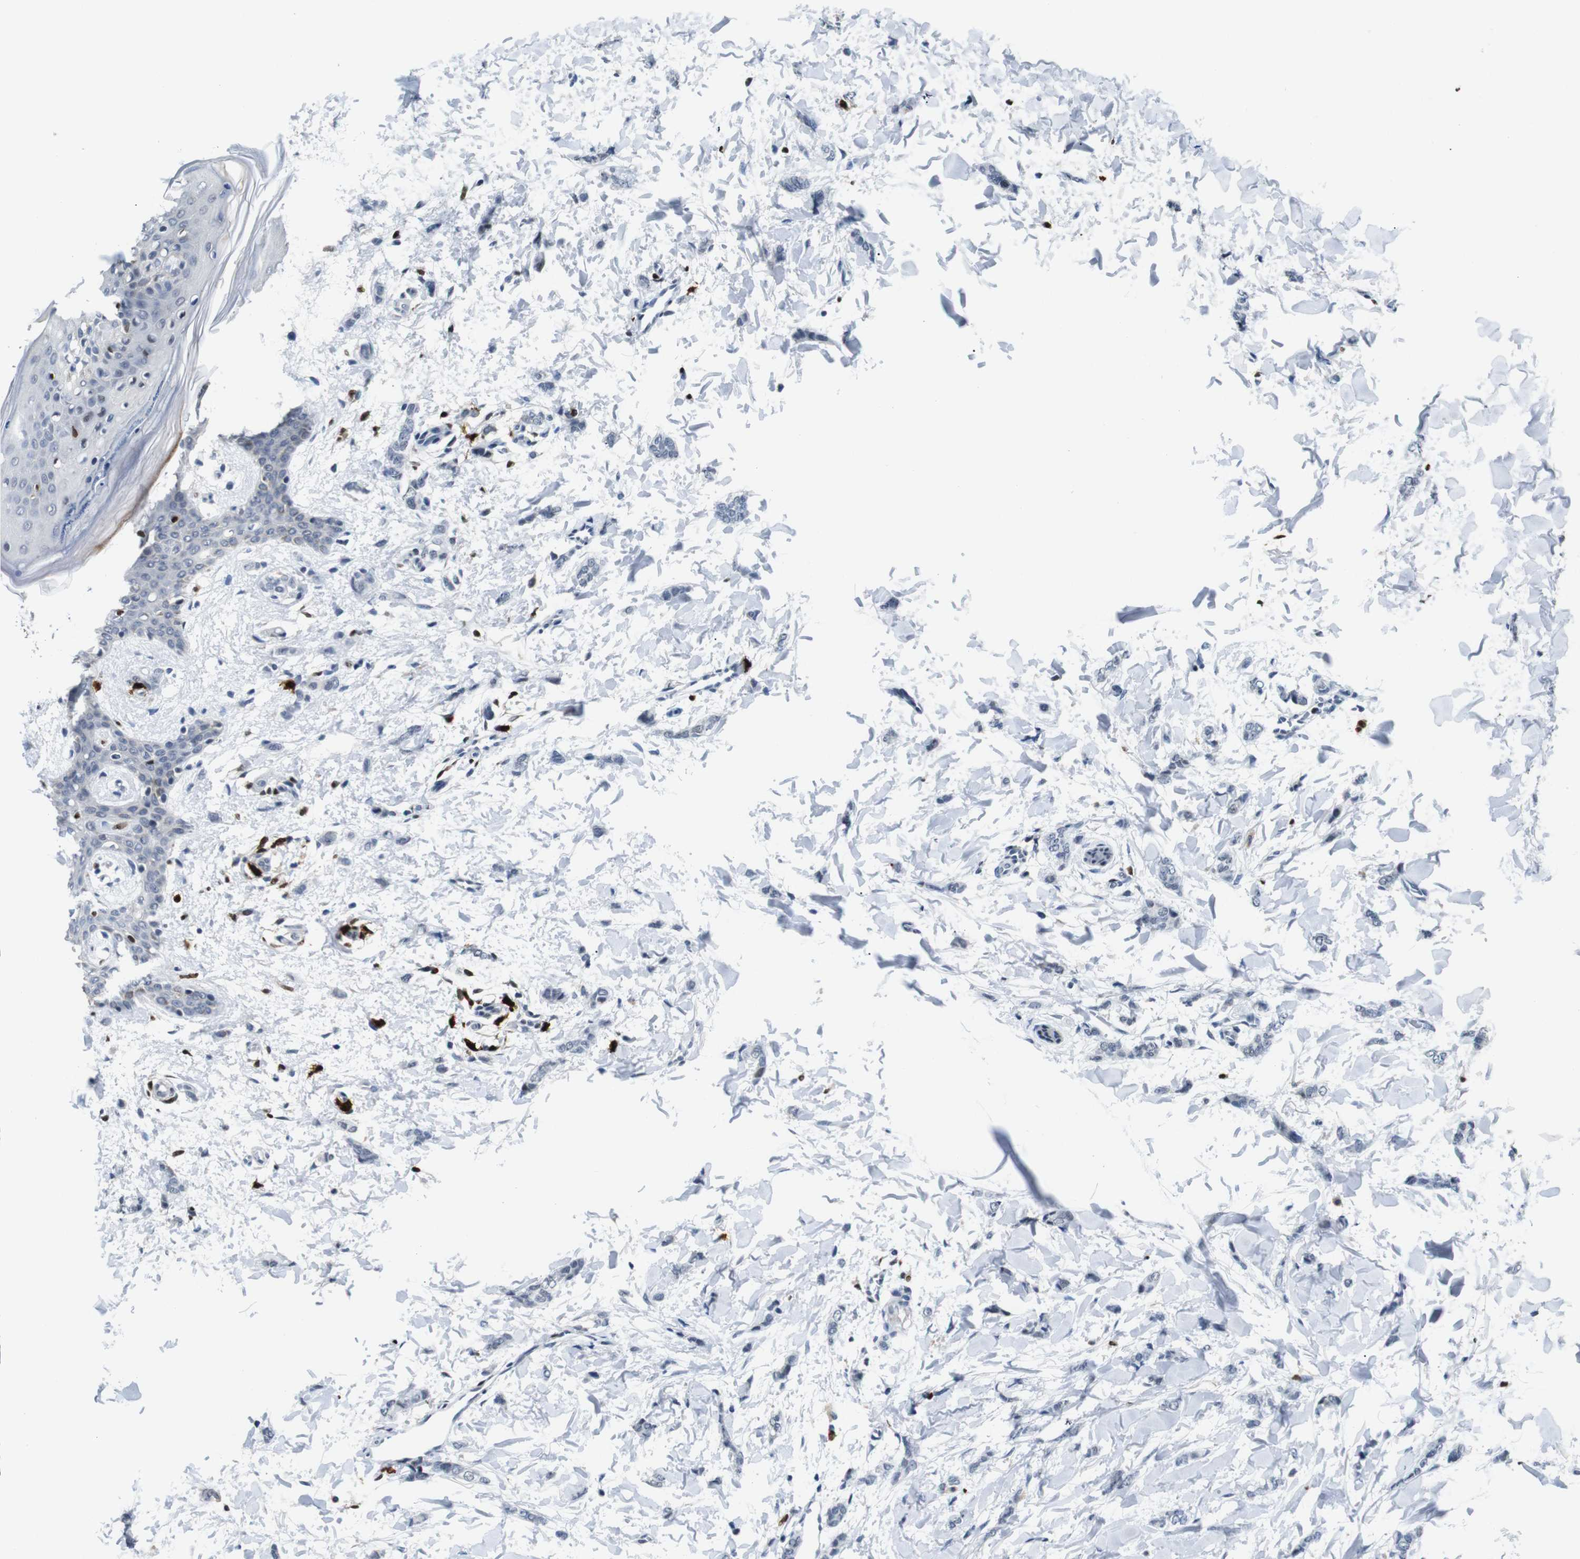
{"staining": {"intensity": "negative", "quantity": "none", "location": "none"}, "tissue": "breast cancer", "cell_type": "Tumor cells", "image_type": "cancer", "snomed": [{"axis": "morphology", "description": "Lobular carcinoma"}, {"axis": "topography", "description": "Skin"}, {"axis": "topography", "description": "Breast"}], "caption": "Tumor cells show no significant positivity in breast cancer (lobular carcinoma).", "gene": "IRF8", "patient": {"sex": "female", "age": 46}}